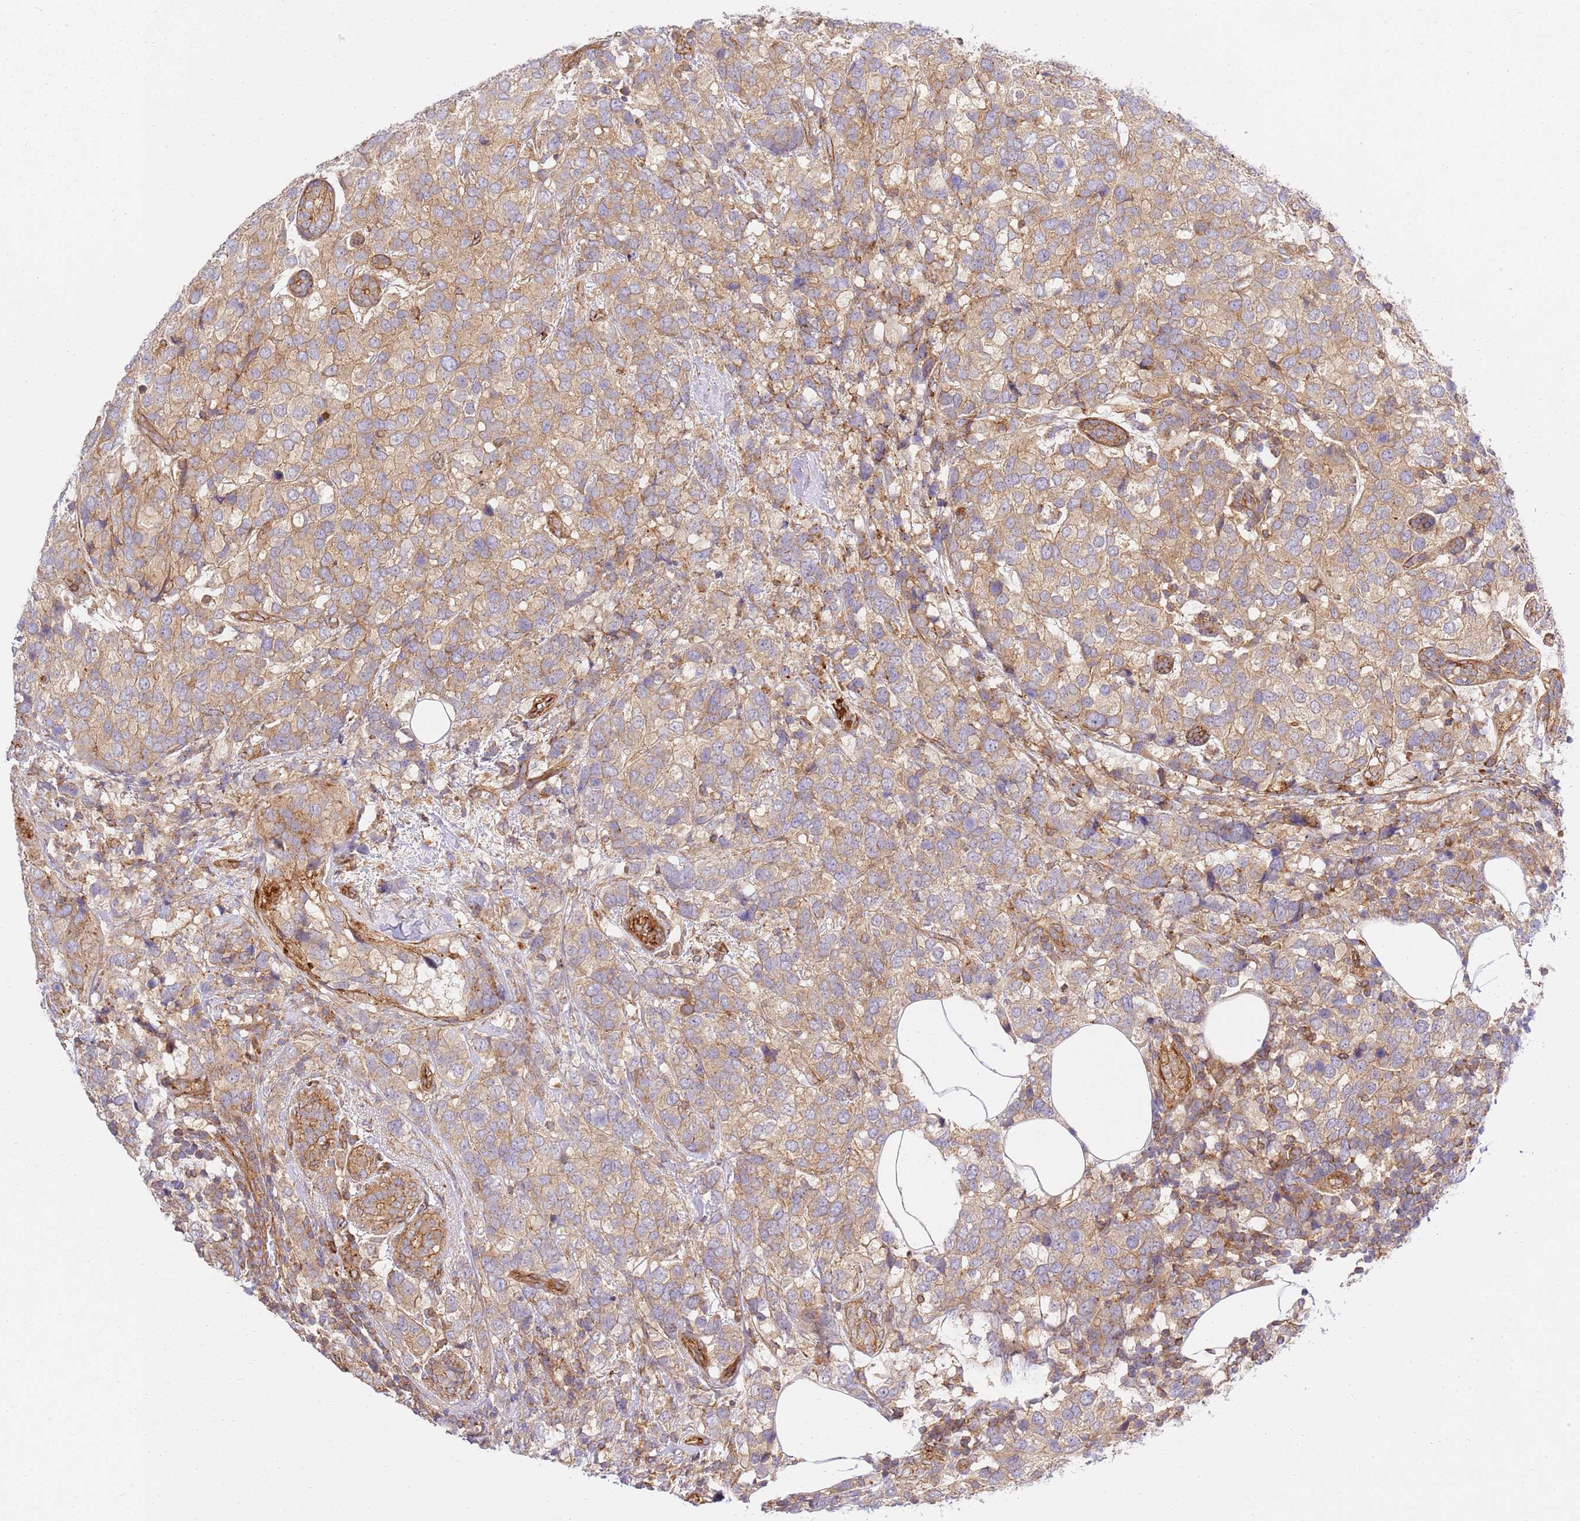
{"staining": {"intensity": "weak", "quantity": ">75%", "location": "cytoplasmic/membranous"}, "tissue": "breast cancer", "cell_type": "Tumor cells", "image_type": "cancer", "snomed": [{"axis": "morphology", "description": "Lobular carcinoma"}, {"axis": "topography", "description": "Breast"}], "caption": "Immunohistochemical staining of breast cancer exhibits low levels of weak cytoplasmic/membranous protein staining in approximately >75% of tumor cells.", "gene": "EFCAB8", "patient": {"sex": "female", "age": 59}}